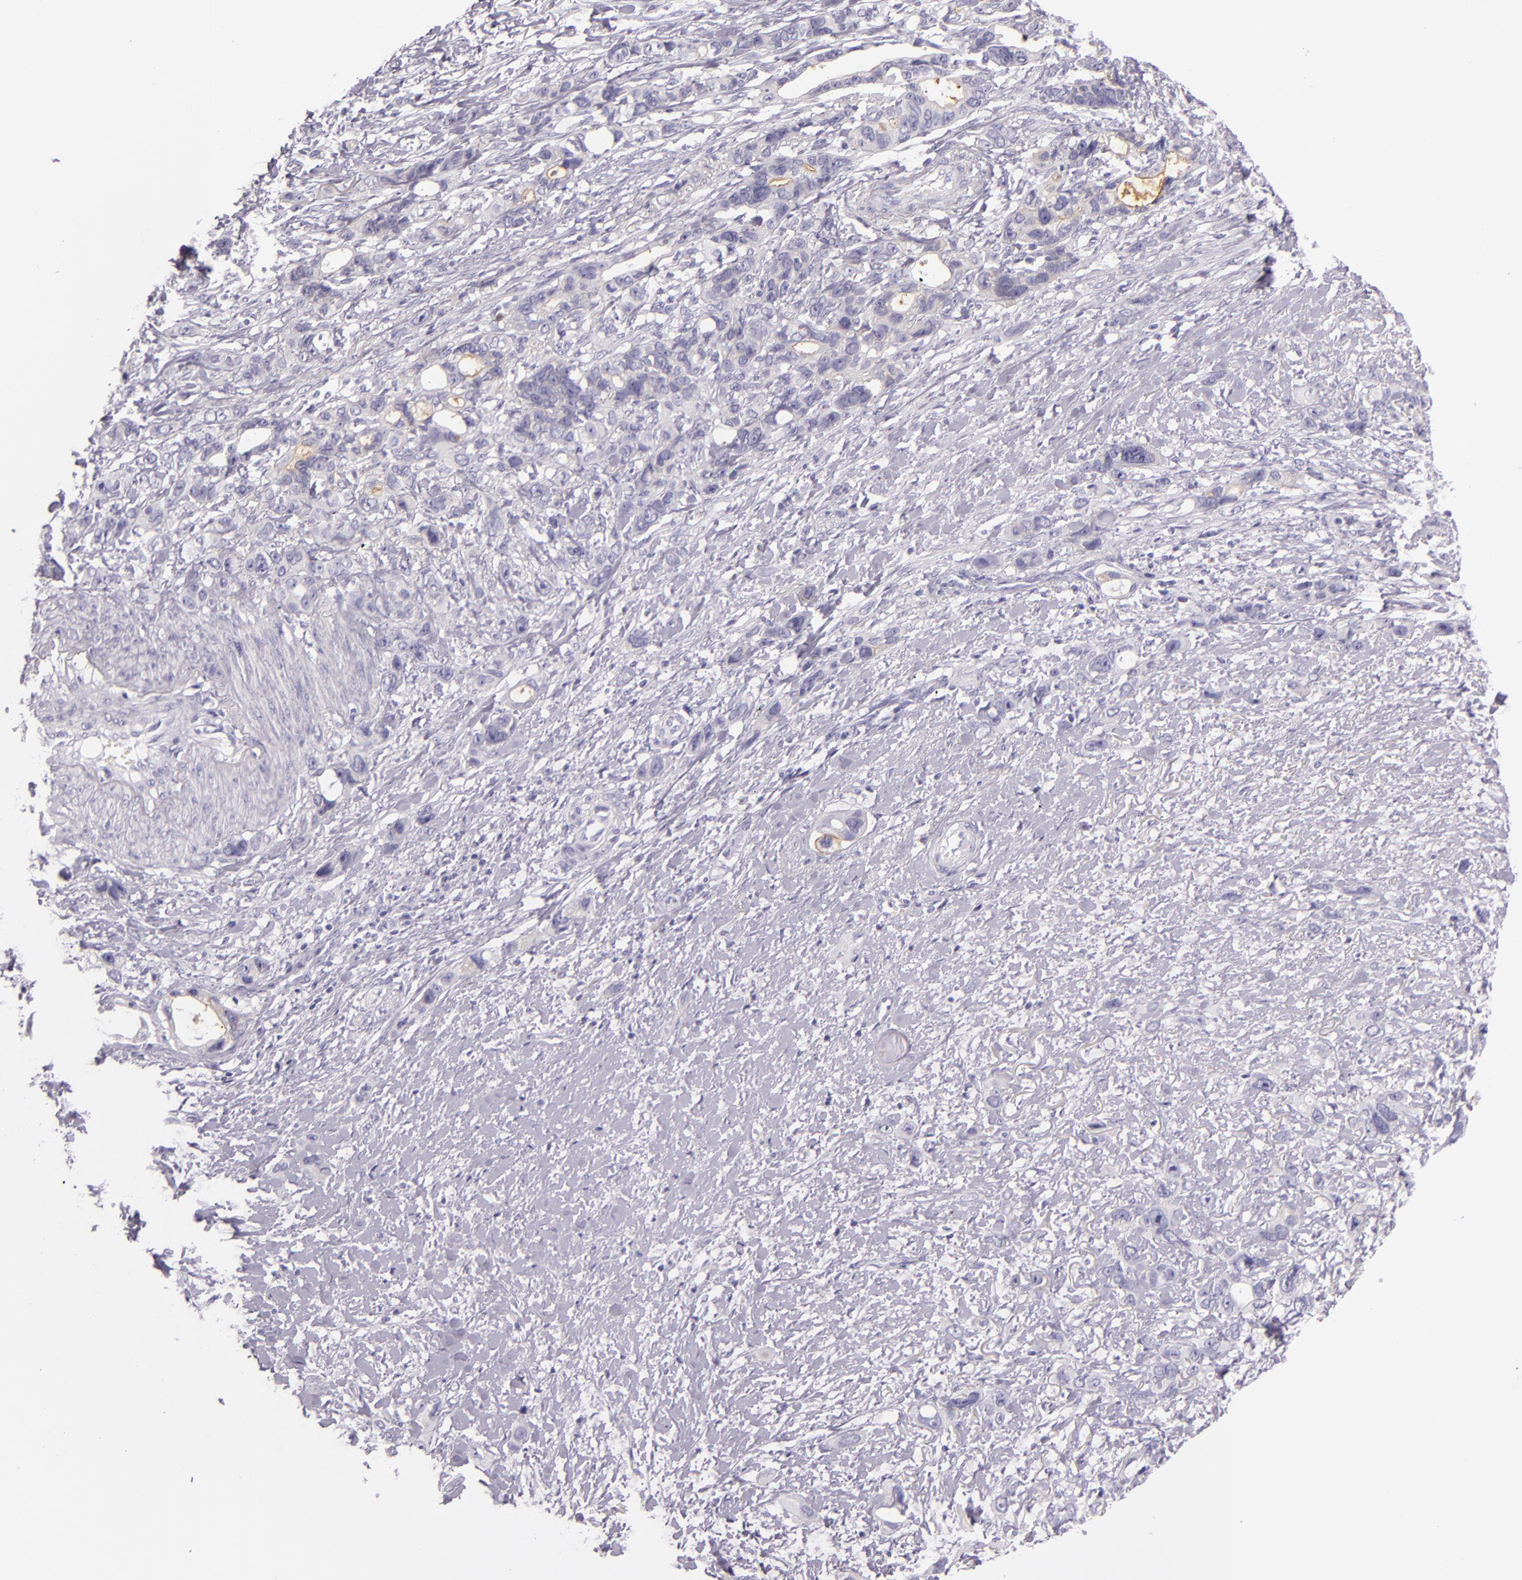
{"staining": {"intensity": "negative", "quantity": "none", "location": "none"}, "tissue": "stomach cancer", "cell_type": "Tumor cells", "image_type": "cancer", "snomed": [{"axis": "morphology", "description": "Adenocarcinoma, NOS"}, {"axis": "topography", "description": "Stomach, upper"}], "caption": "Immunohistochemistry (IHC) of adenocarcinoma (stomach) demonstrates no staining in tumor cells.", "gene": "CEACAM1", "patient": {"sex": "male", "age": 47}}